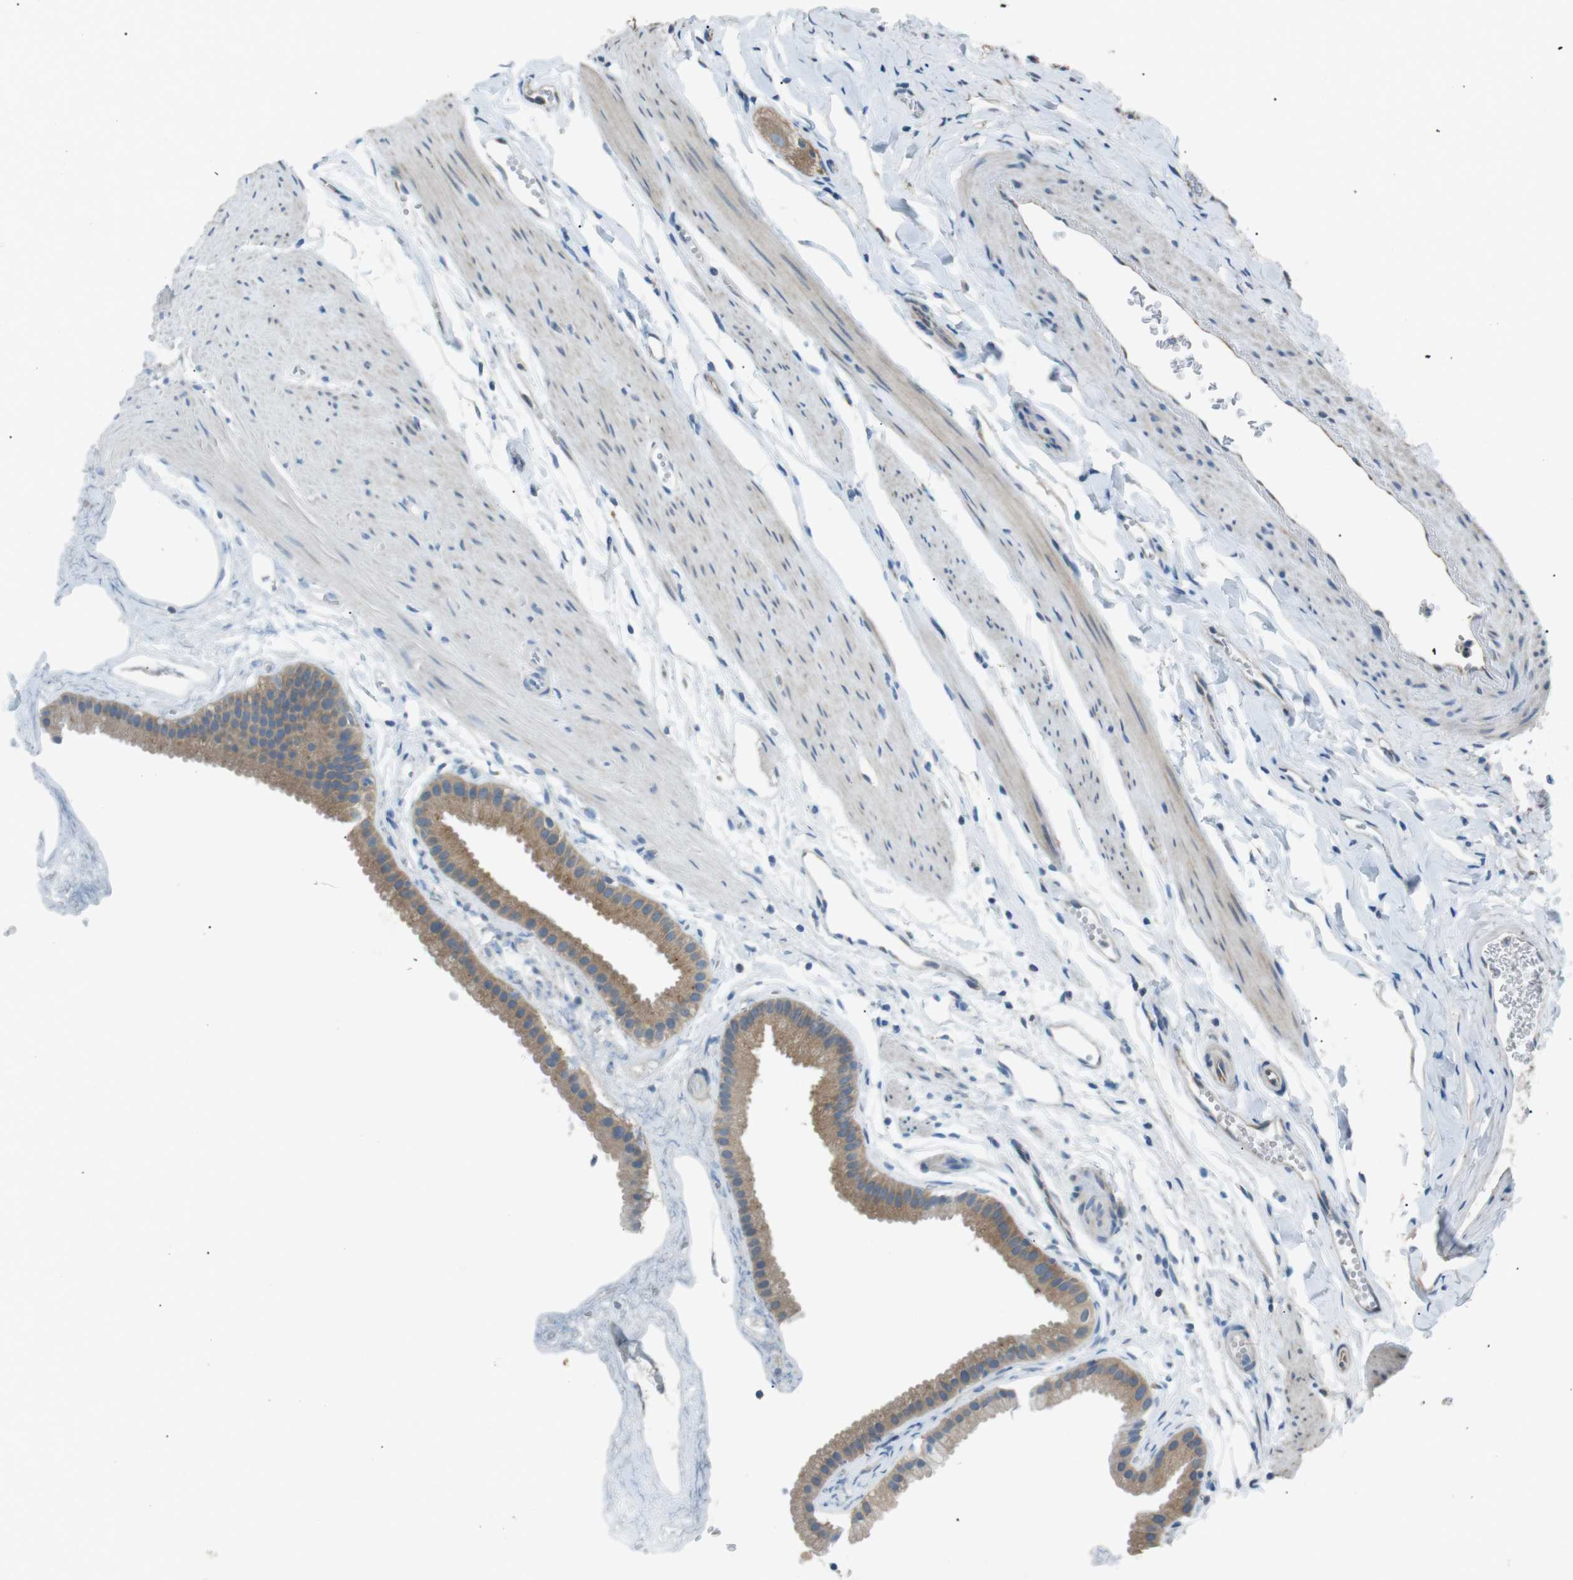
{"staining": {"intensity": "moderate", "quantity": ">75%", "location": "cytoplasmic/membranous"}, "tissue": "gallbladder", "cell_type": "Glandular cells", "image_type": "normal", "snomed": [{"axis": "morphology", "description": "Normal tissue, NOS"}, {"axis": "topography", "description": "Gallbladder"}], "caption": "Immunohistochemical staining of unremarkable gallbladder displays moderate cytoplasmic/membranous protein positivity in about >75% of glandular cells. (IHC, brightfield microscopy, high magnification).", "gene": "CDH26", "patient": {"sex": "female", "age": 64}}